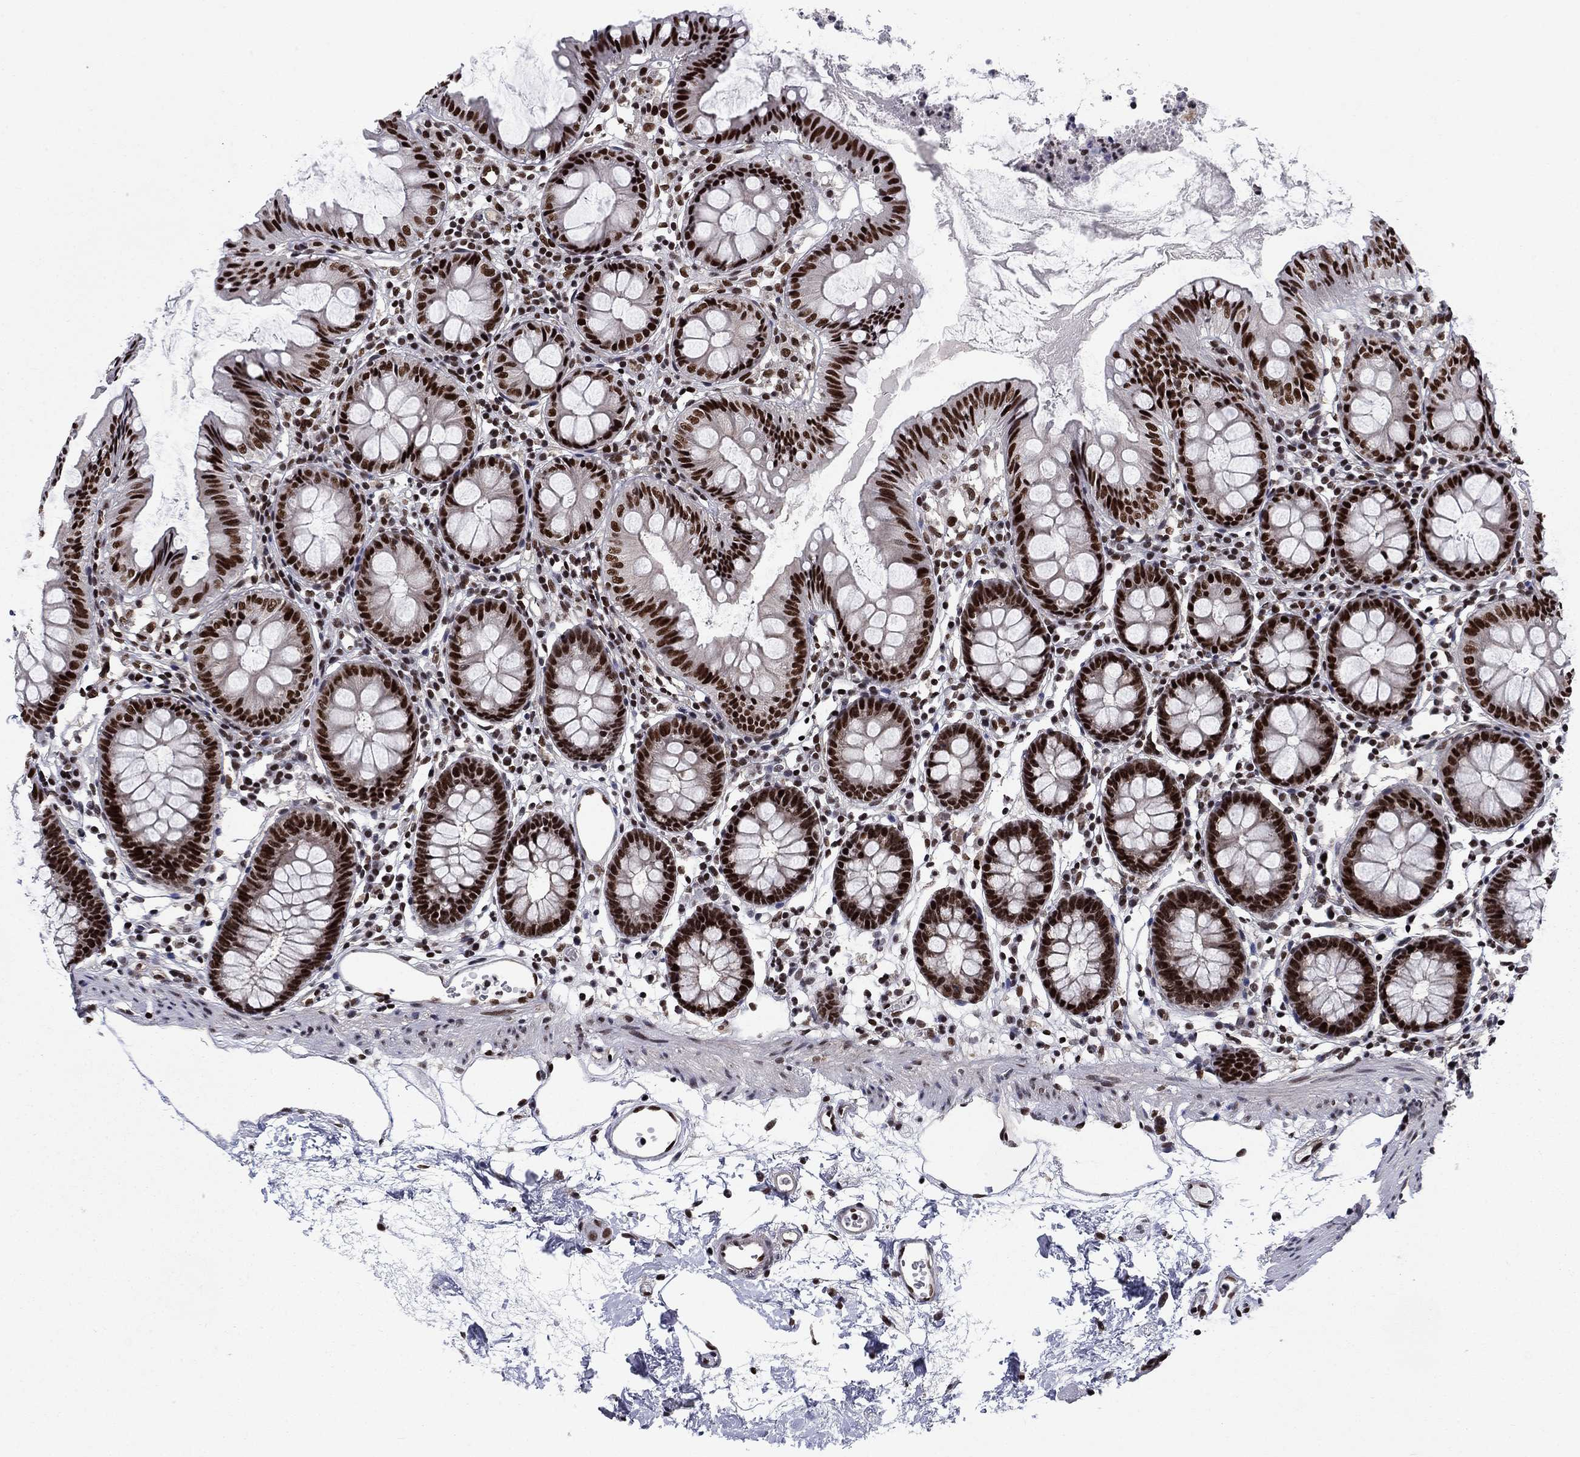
{"staining": {"intensity": "strong", "quantity": ">75%", "location": "nuclear"}, "tissue": "colon", "cell_type": "Endothelial cells", "image_type": "normal", "snomed": [{"axis": "morphology", "description": "Normal tissue, NOS"}, {"axis": "topography", "description": "Colon"}], "caption": "The micrograph reveals staining of unremarkable colon, revealing strong nuclear protein staining (brown color) within endothelial cells.", "gene": "RPRD1B", "patient": {"sex": "female", "age": 84}}